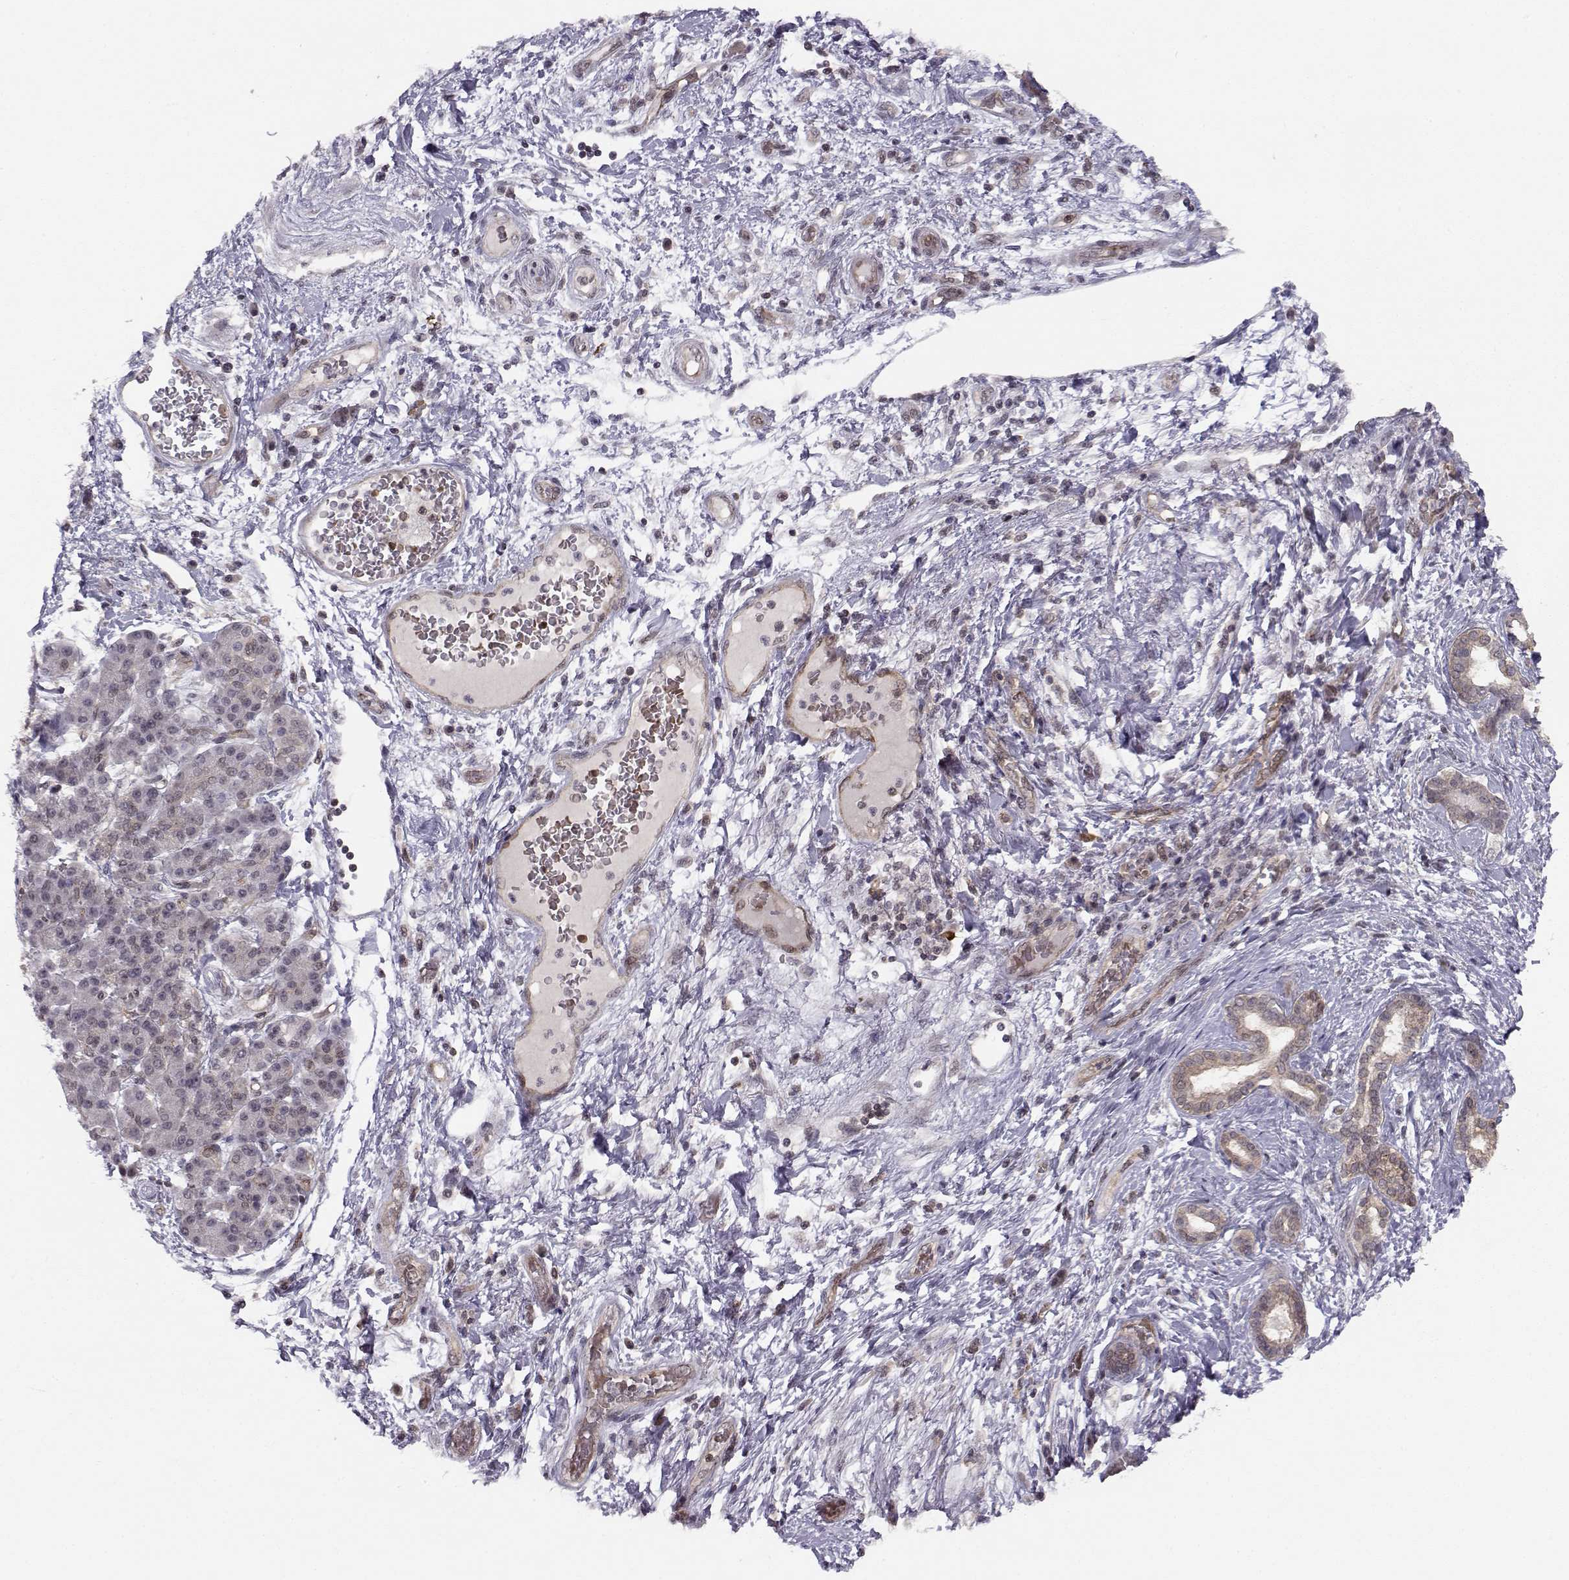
{"staining": {"intensity": "weak", "quantity": "<25%", "location": "cytoplasmic/membranous"}, "tissue": "pancreatic cancer", "cell_type": "Tumor cells", "image_type": "cancer", "snomed": [{"axis": "morphology", "description": "Adenocarcinoma, NOS"}, {"axis": "topography", "description": "Pancreas"}], "caption": "Adenocarcinoma (pancreatic) was stained to show a protein in brown. There is no significant expression in tumor cells. (DAB immunohistochemistry, high magnification).", "gene": "KIF13B", "patient": {"sex": "female", "age": 73}}